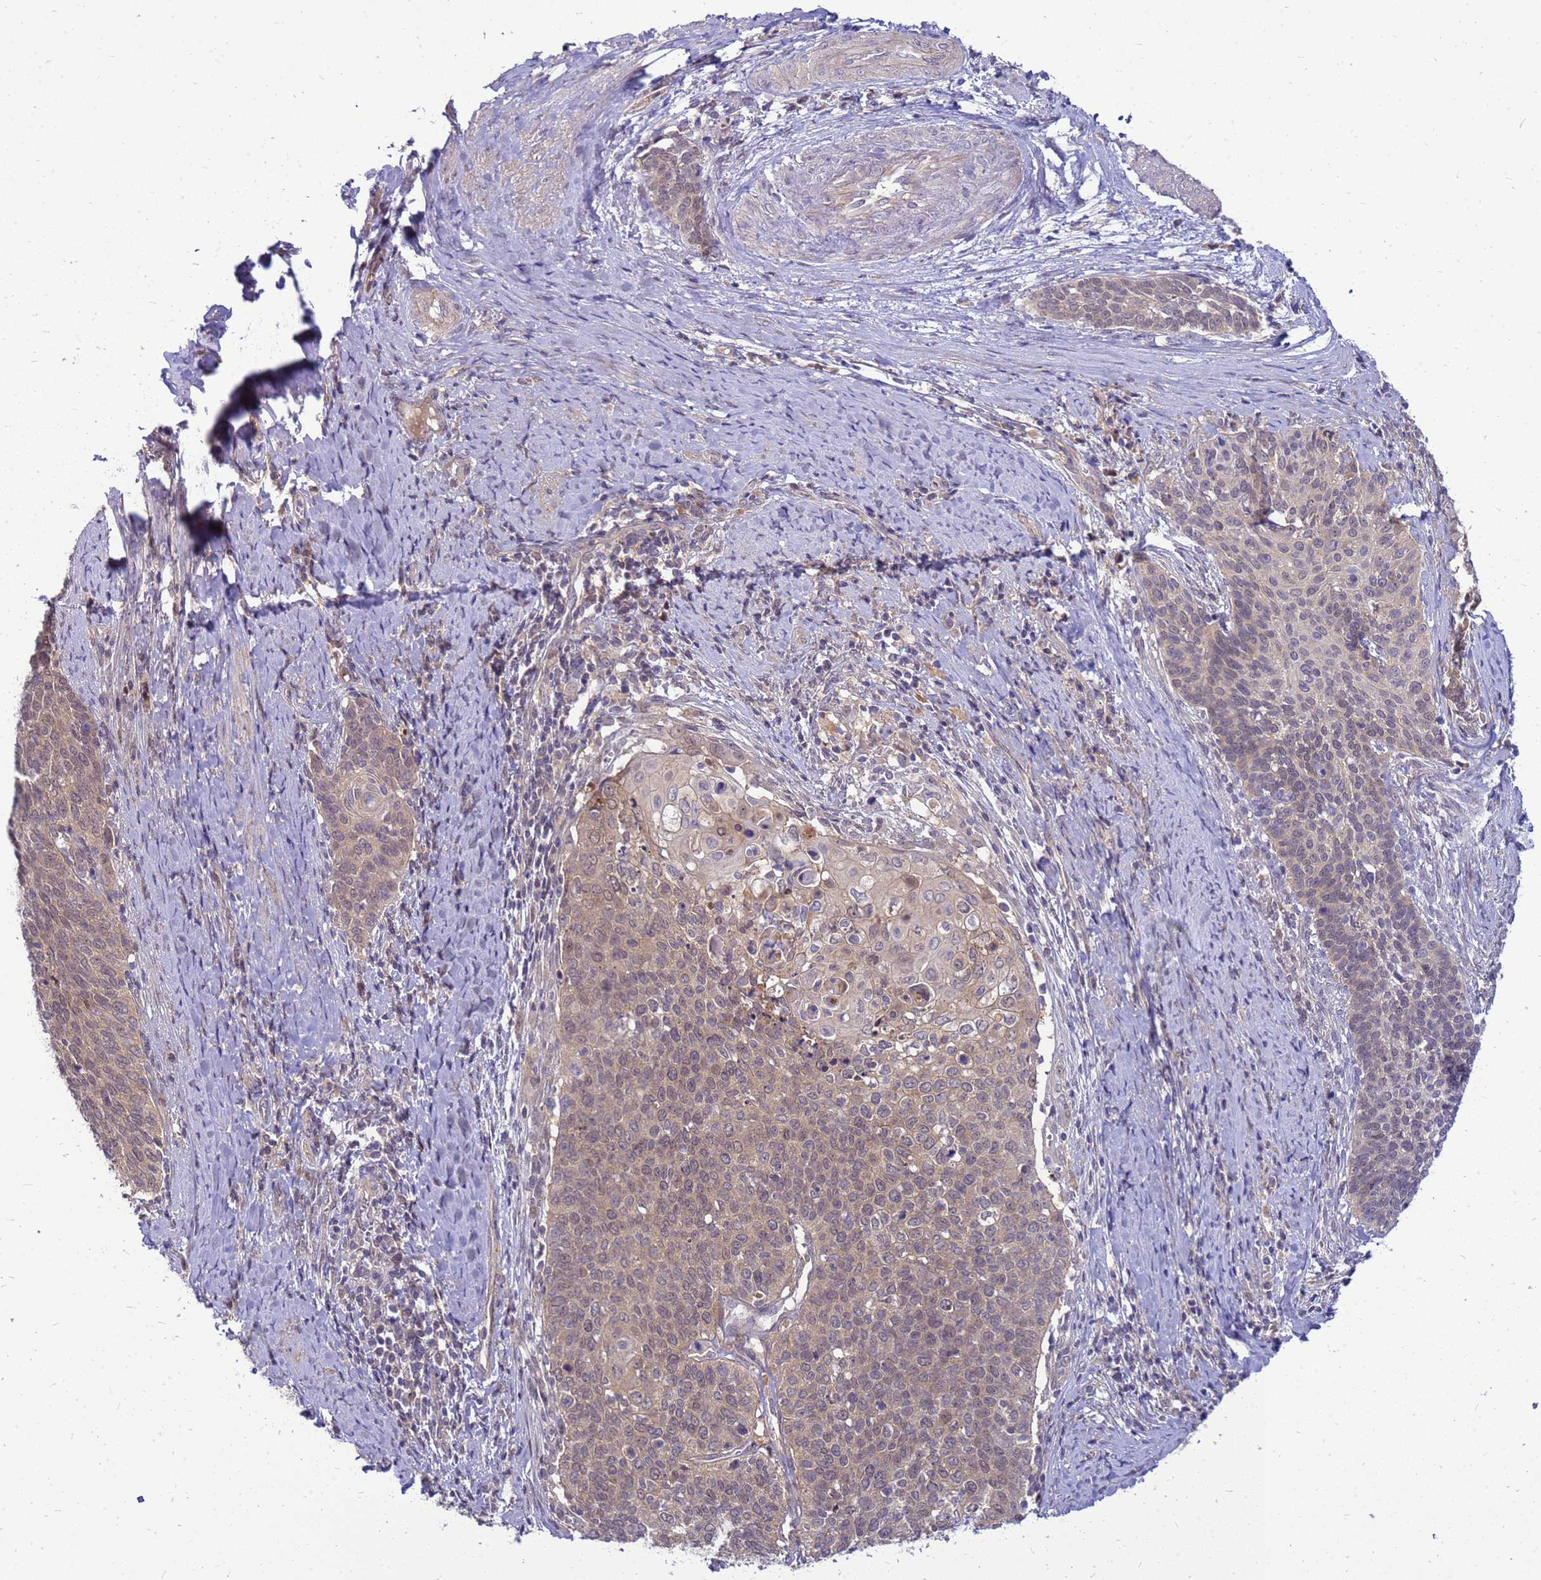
{"staining": {"intensity": "weak", "quantity": ">75%", "location": "cytoplasmic/membranous"}, "tissue": "cervical cancer", "cell_type": "Tumor cells", "image_type": "cancer", "snomed": [{"axis": "morphology", "description": "Squamous cell carcinoma, NOS"}, {"axis": "topography", "description": "Cervix"}], "caption": "IHC histopathology image of human cervical cancer (squamous cell carcinoma) stained for a protein (brown), which exhibits low levels of weak cytoplasmic/membranous positivity in approximately >75% of tumor cells.", "gene": "ENOPH1", "patient": {"sex": "female", "age": 39}}